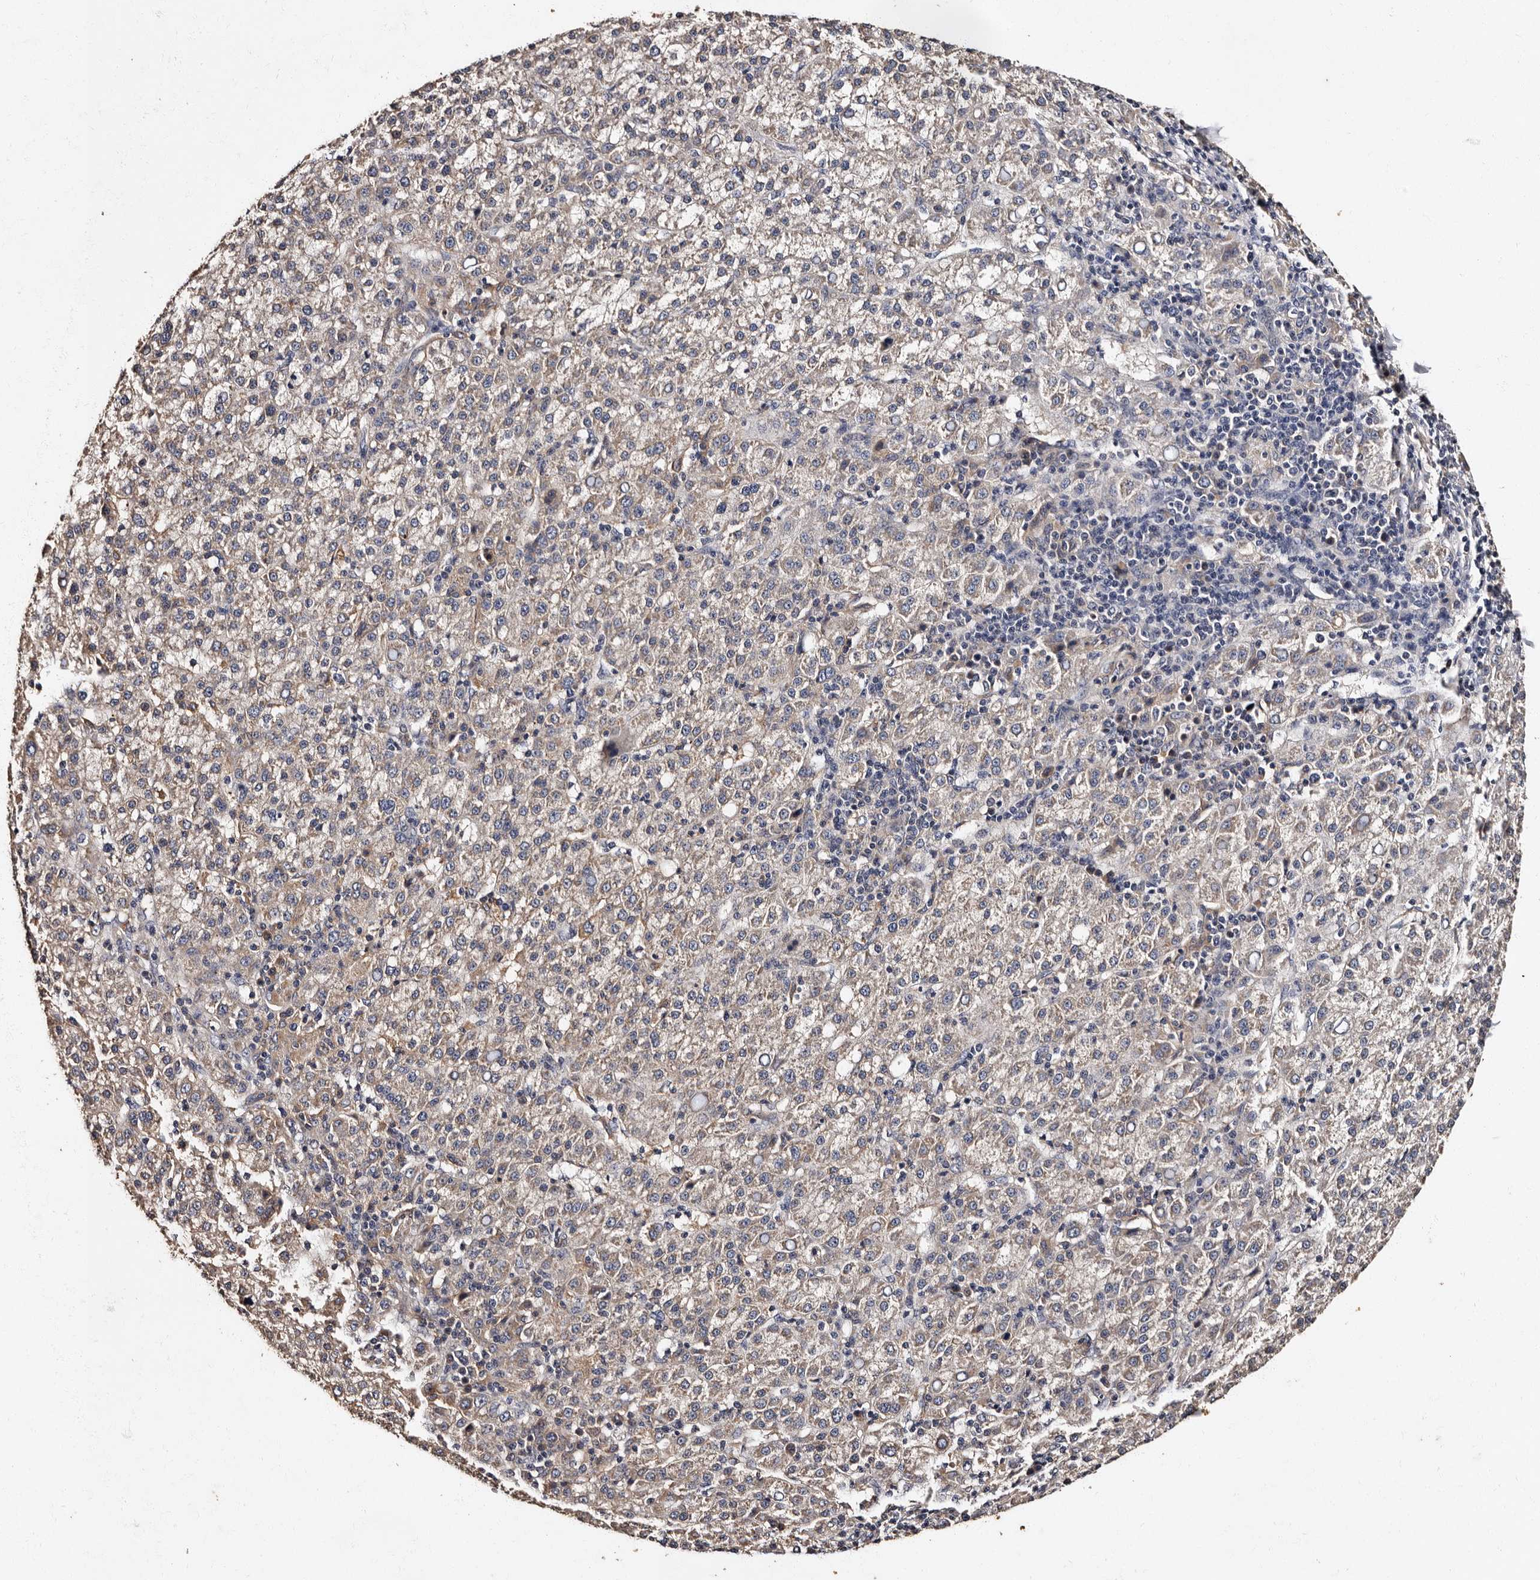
{"staining": {"intensity": "negative", "quantity": "none", "location": "none"}, "tissue": "liver cancer", "cell_type": "Tumor cells", "image_type": "cancer", "snomed": [{"axis": "morphology", "description": "Carcinoma, Hepatocellular, NOS"}, {"axis": "topography", "description": "Liver"}], "caption": "High magnification brightfield microscopy of liver hepatocellular carcinoma stained with DAB (3,3'-diaminobenzidine) (brown) and counterstained with hematoxylin (blue): tumor cells show no significant staining.", "gene": "ADCK5", "patient": {"sex": "female", "age": 58}}